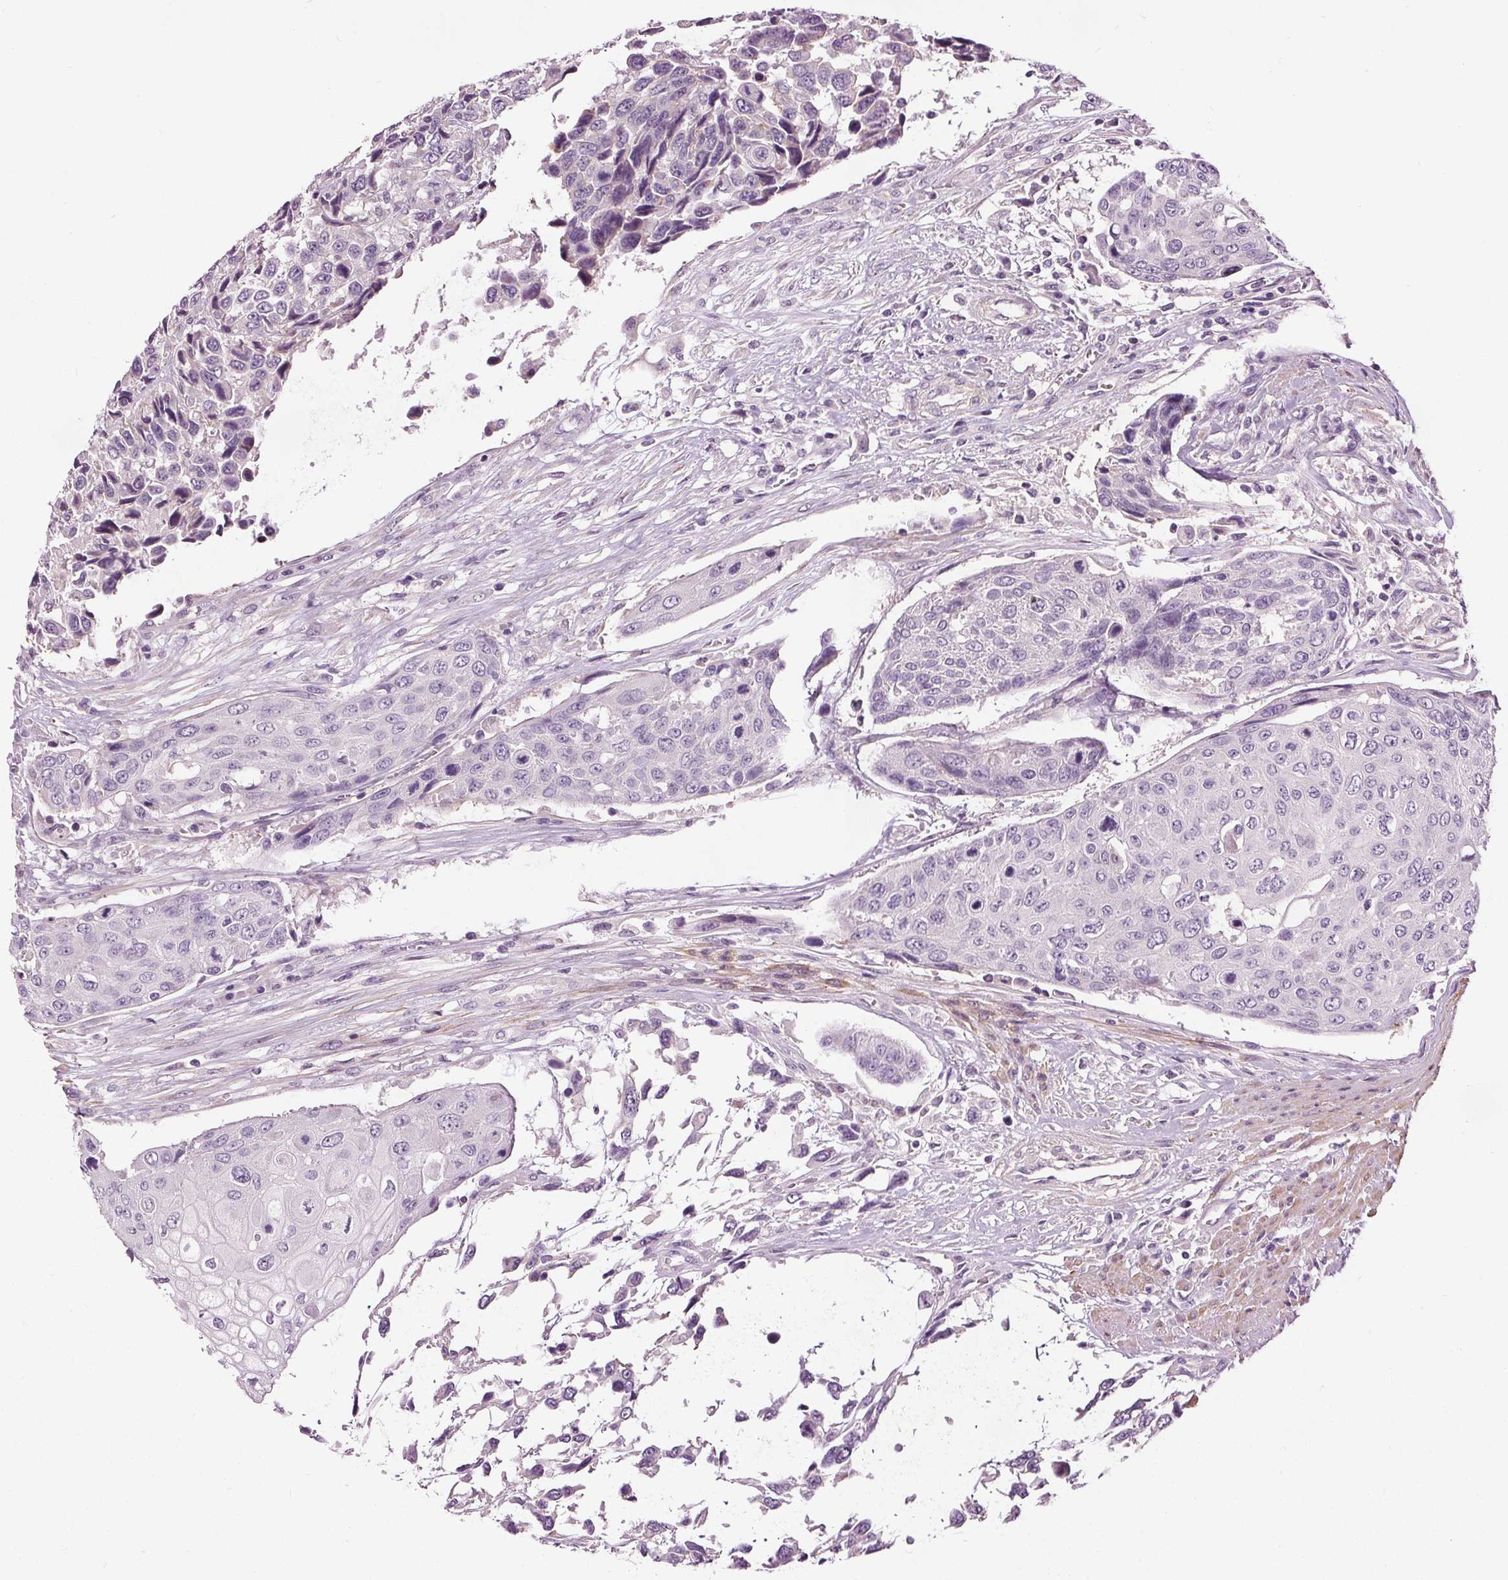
{"staining": {"intensity": "negative", "quantity": "none", "location": "none"}, "tissue": "urothelial cancer", "cell_type": "Tumor cells", "image_type": "cancer", "snomed": [{"axis": "morphology", "description": "Urothelial carcinoma, High grade"}, {"axis": "topography", "description": "Urinary bladder"}], "caption": "Immunohistochemistry of human urothelial carcinoma (high-grade) displays no staining in tumor cells.", "gene": "RASA1", "patient": {"sex": "female", "age": 70}}